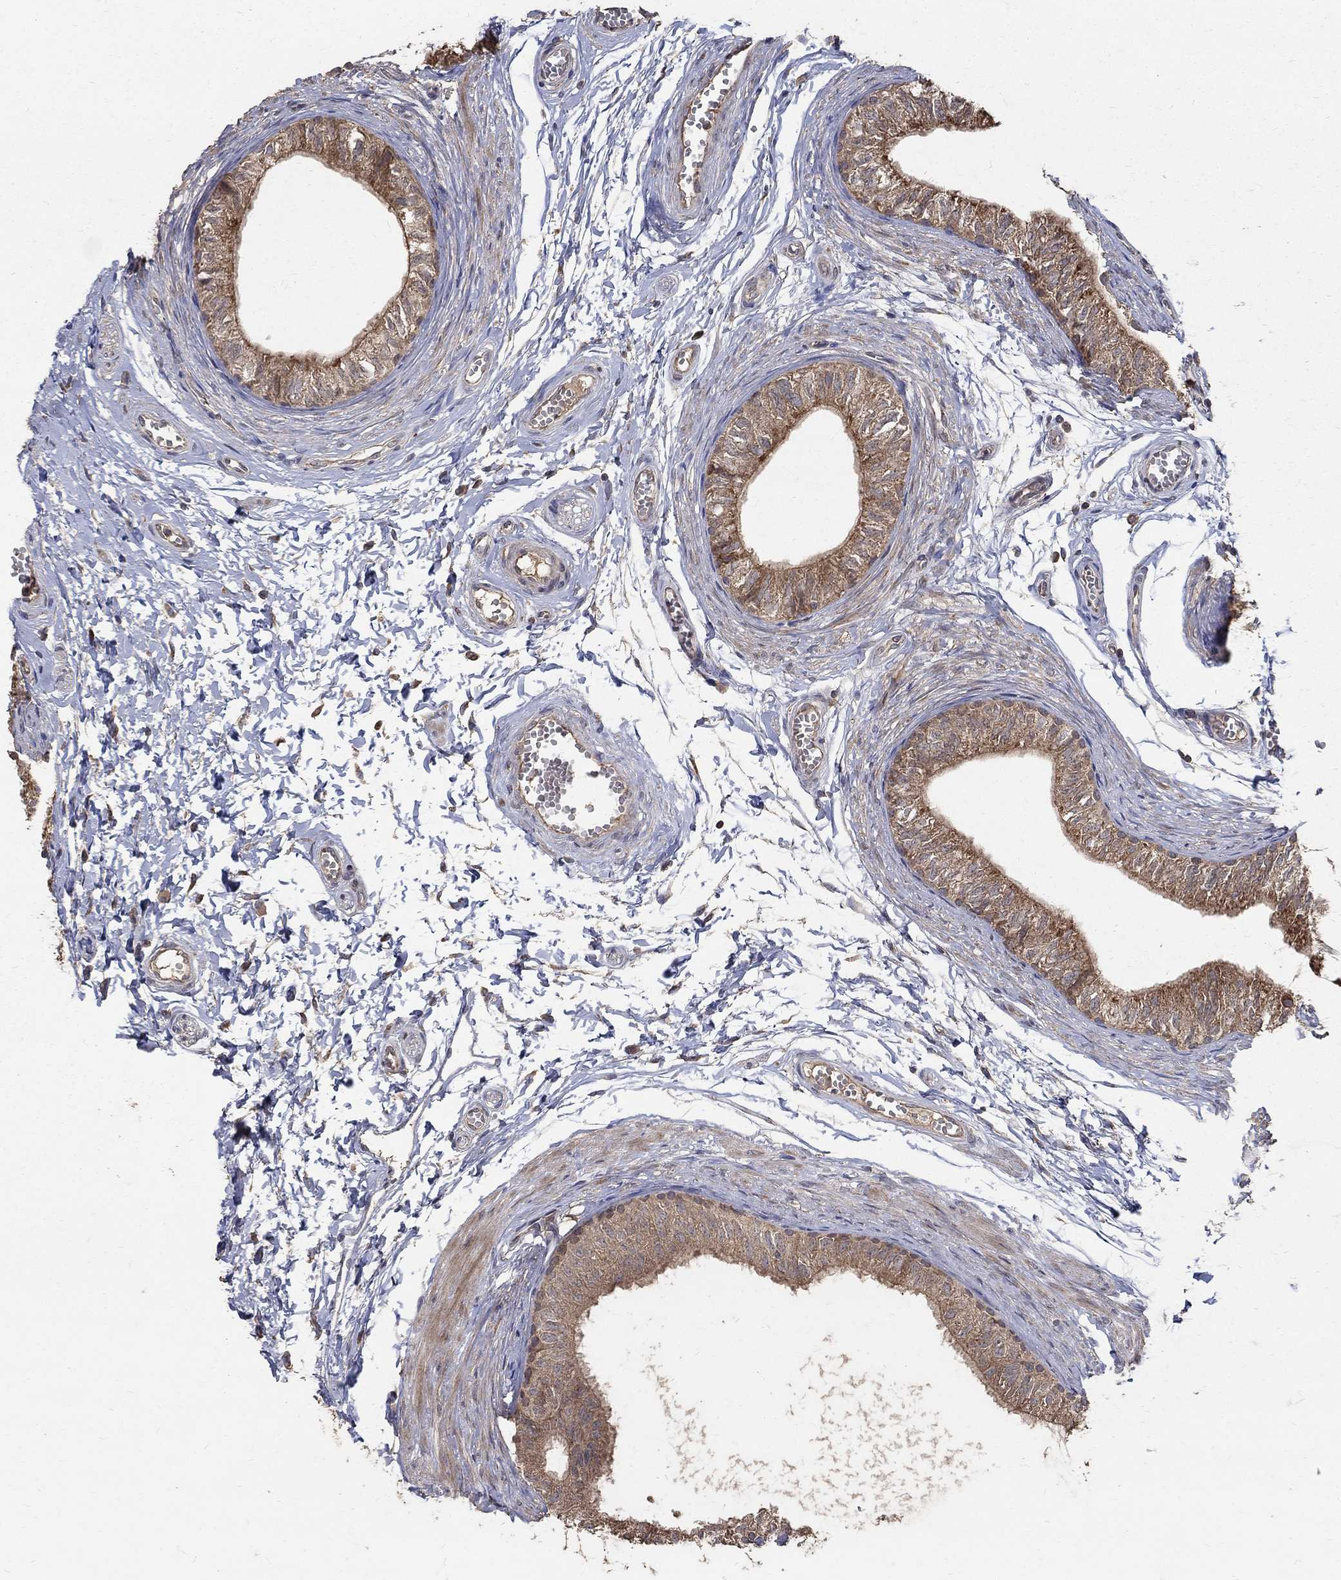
{"staining": {"intensity": "moderate", "quantity": "25%-75%", "location": "cytoplasmic/membranous"}, "tissue": "epididymis", "cell_type": "Glandular cells", "image_type": "normal", "snomed": [{"axis": "morphology", "description": "Normal tissue, NOS"}, {"axis": "topography", "description": "Epididymis"}], "caption": "Immunohistochemistry of normal human epididymis displays medium levels of moderate cytoplasmic/membranous positivity in about 25%-75% of glandular cells.", "gene": "C17orf75", "patient": {"sex": "male", "age": 22}}